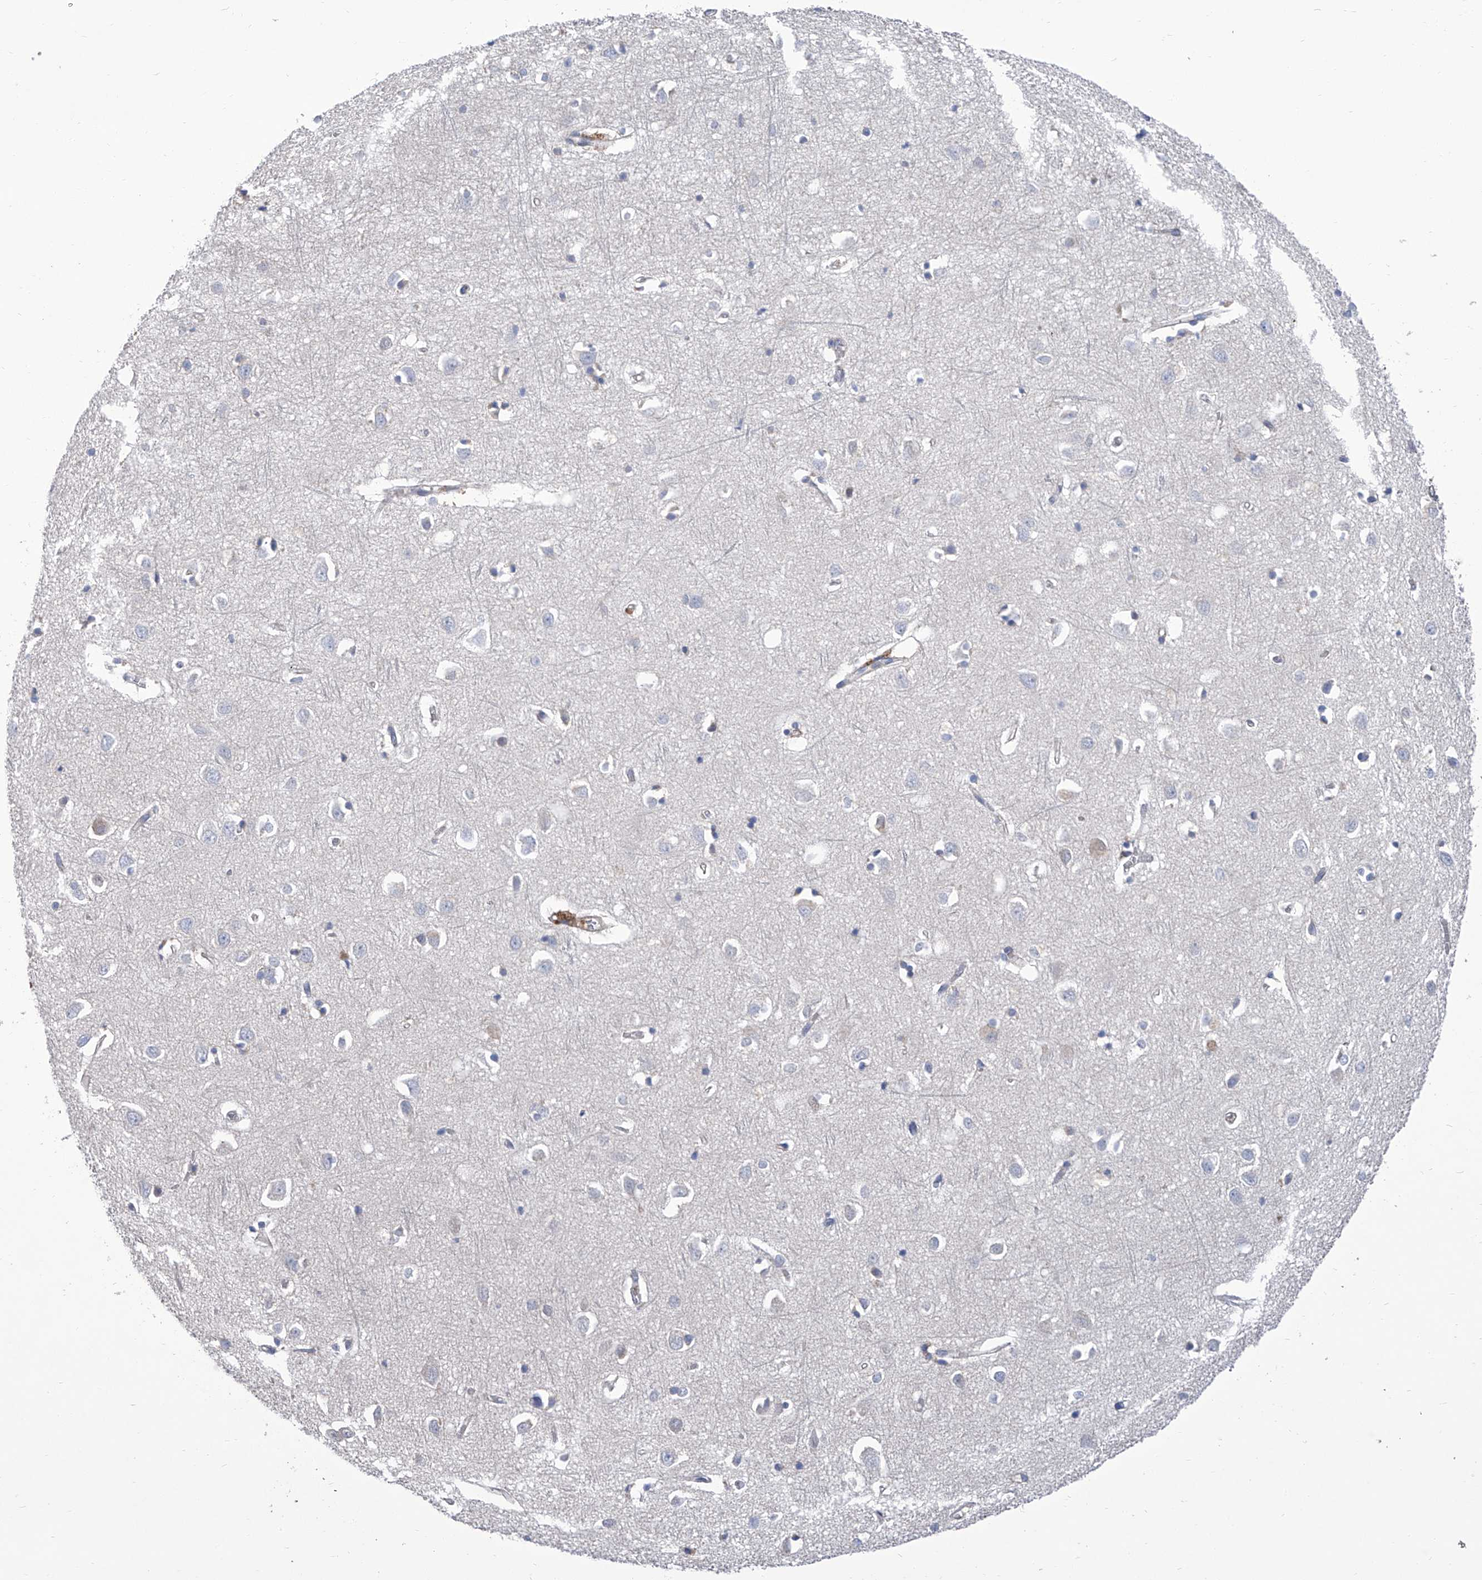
{"staining": {"intensity": "moderate", "quantity": "<25%", "location": "cytoplasmic/membranous"}, "tissue": "cerebral cortex", "cell_type": "Endothelial cells", "image_type": "normal", "snomed": [{"axis": "morphology", "description": "Normal tissue, NOS"}, {"axis": "topography", "description": "Cerebral cortex"}], "caption": "The photomicrograph reveals immunohistochemical staining of normal cerebral cortex. There is moderate cytoplasmic/membranous positivity is present in approximately <25% of endothelial cells. The staining is performed using DAB (3,3'-diaminobenzidine) brown chromogen to label protein expression. The nuclei are counter-stained blue using hematoxylin.", "gene": "SMS", "patient": {"sex": "female", "age": 64}}